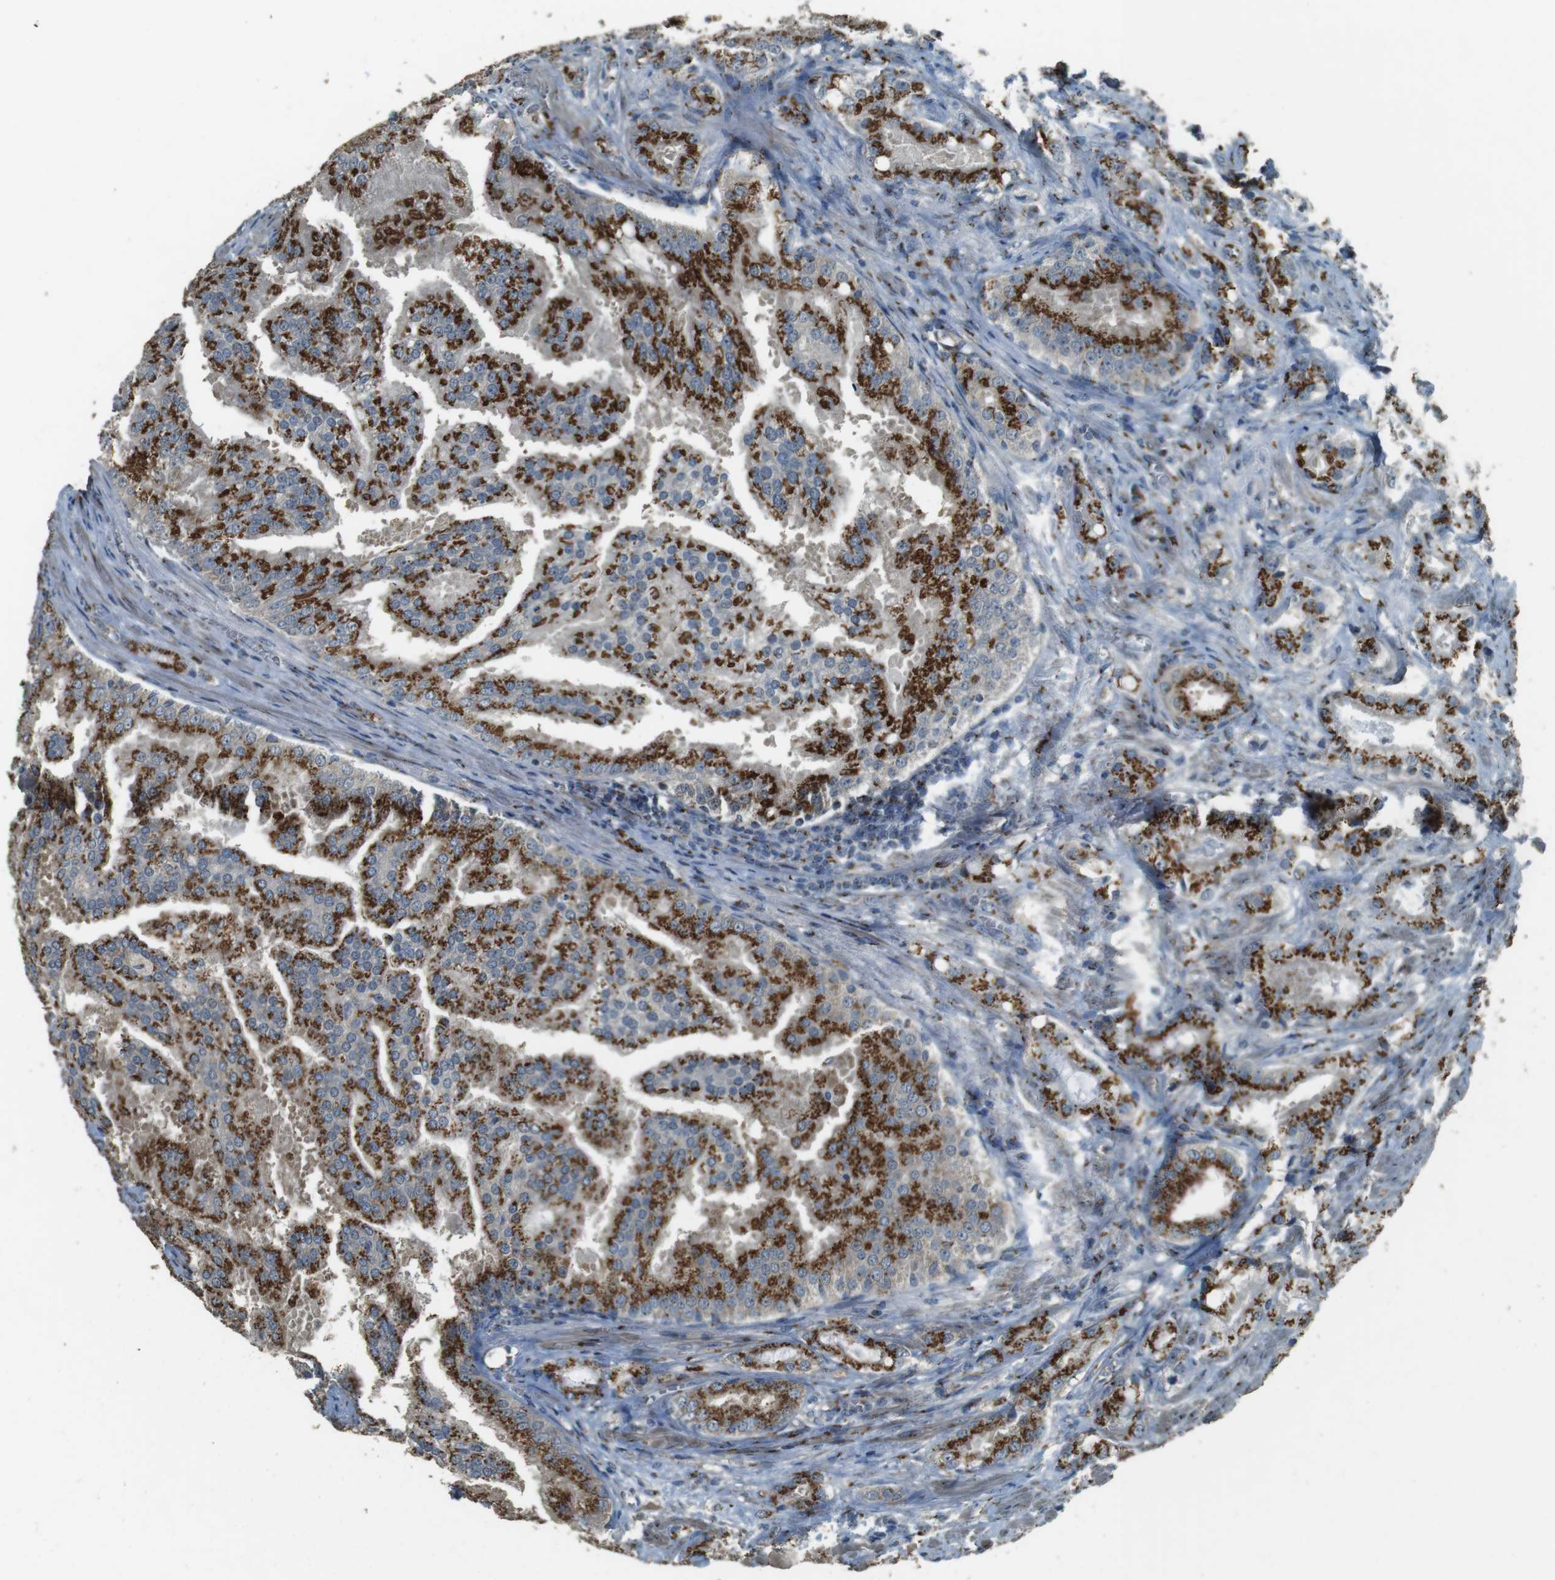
{"staining": {"intensity": "strong", "quantity": ">75%", "location": "cytoplasmic/membranous"}, "tissue": "prostate cancer", "cell_type": "Tumor cells", "image_type": "cancer", "snomed": [{"axis": "morphology", "description": "Adenocarcinoma, High grade"}, {"axis": "topography", "description": "Prostate"}], "caption": "Protein expression analysis of prostate cancer demonstrates strong cytoplasmic/membranous staining in about >75% of tumor cells. (Brightfield microscopy of DAB IHC at high magnification).", "gene": "TMEM115", "patient": {"sex": "male", "age": 64}}